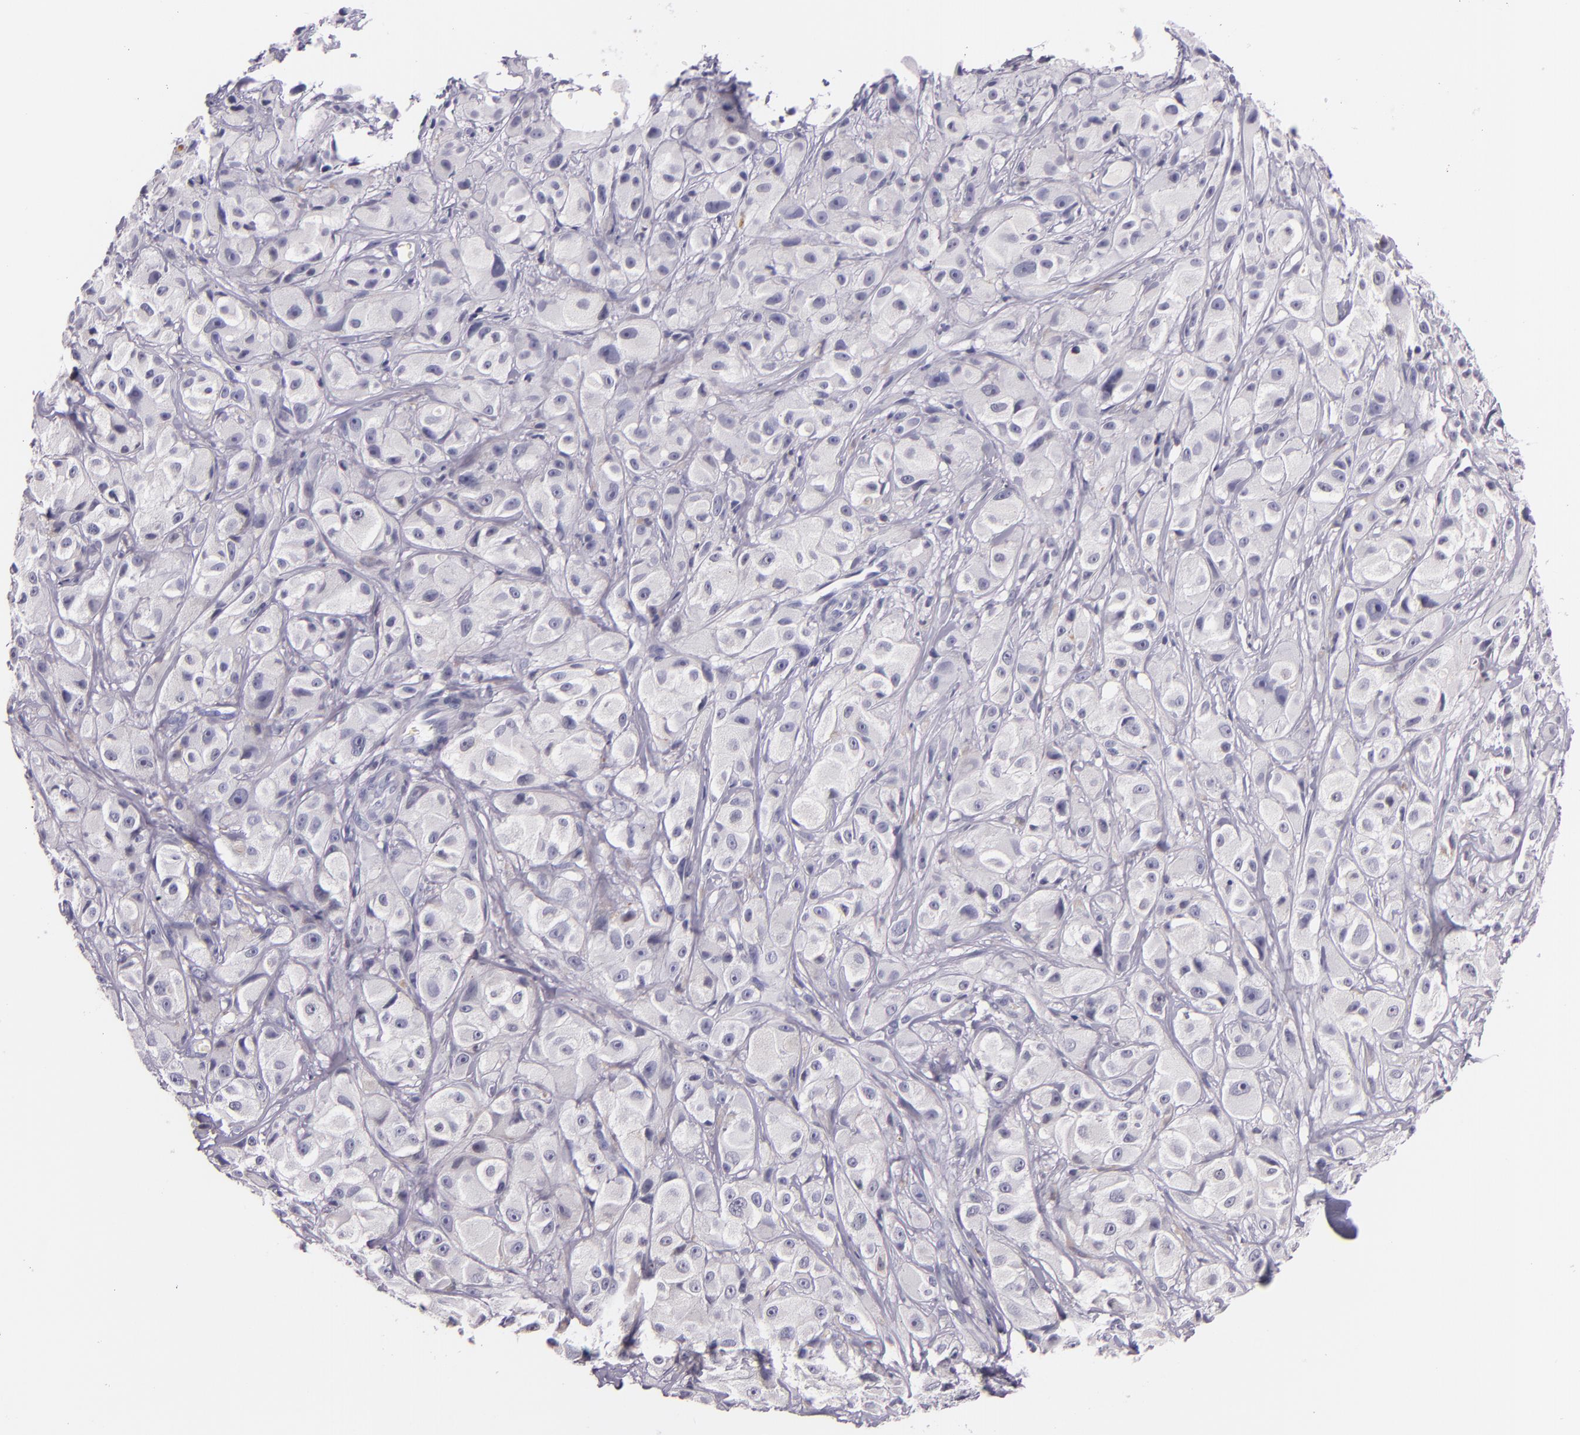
{"staining": {"intensity": "negative", "quantity": "none", "location": "none"}, "tissue": "melanoma", "cell_type": "Tumor cells", "image_type": "cancer", "snomed": [{"axis": "morphology", "description": "Malignant melanoma, NOS"}, {"axis": "topography", "description": "Skin"}], "caption": "This micrograph is of malignant melanoma stained with immunohistochemistry to label a protein in brown with the nuclei are counter-stained blue. There is no expression in tumor cells.", "gene": "HSP90AA1", "patient": {"sex": "male", "age": 56}}